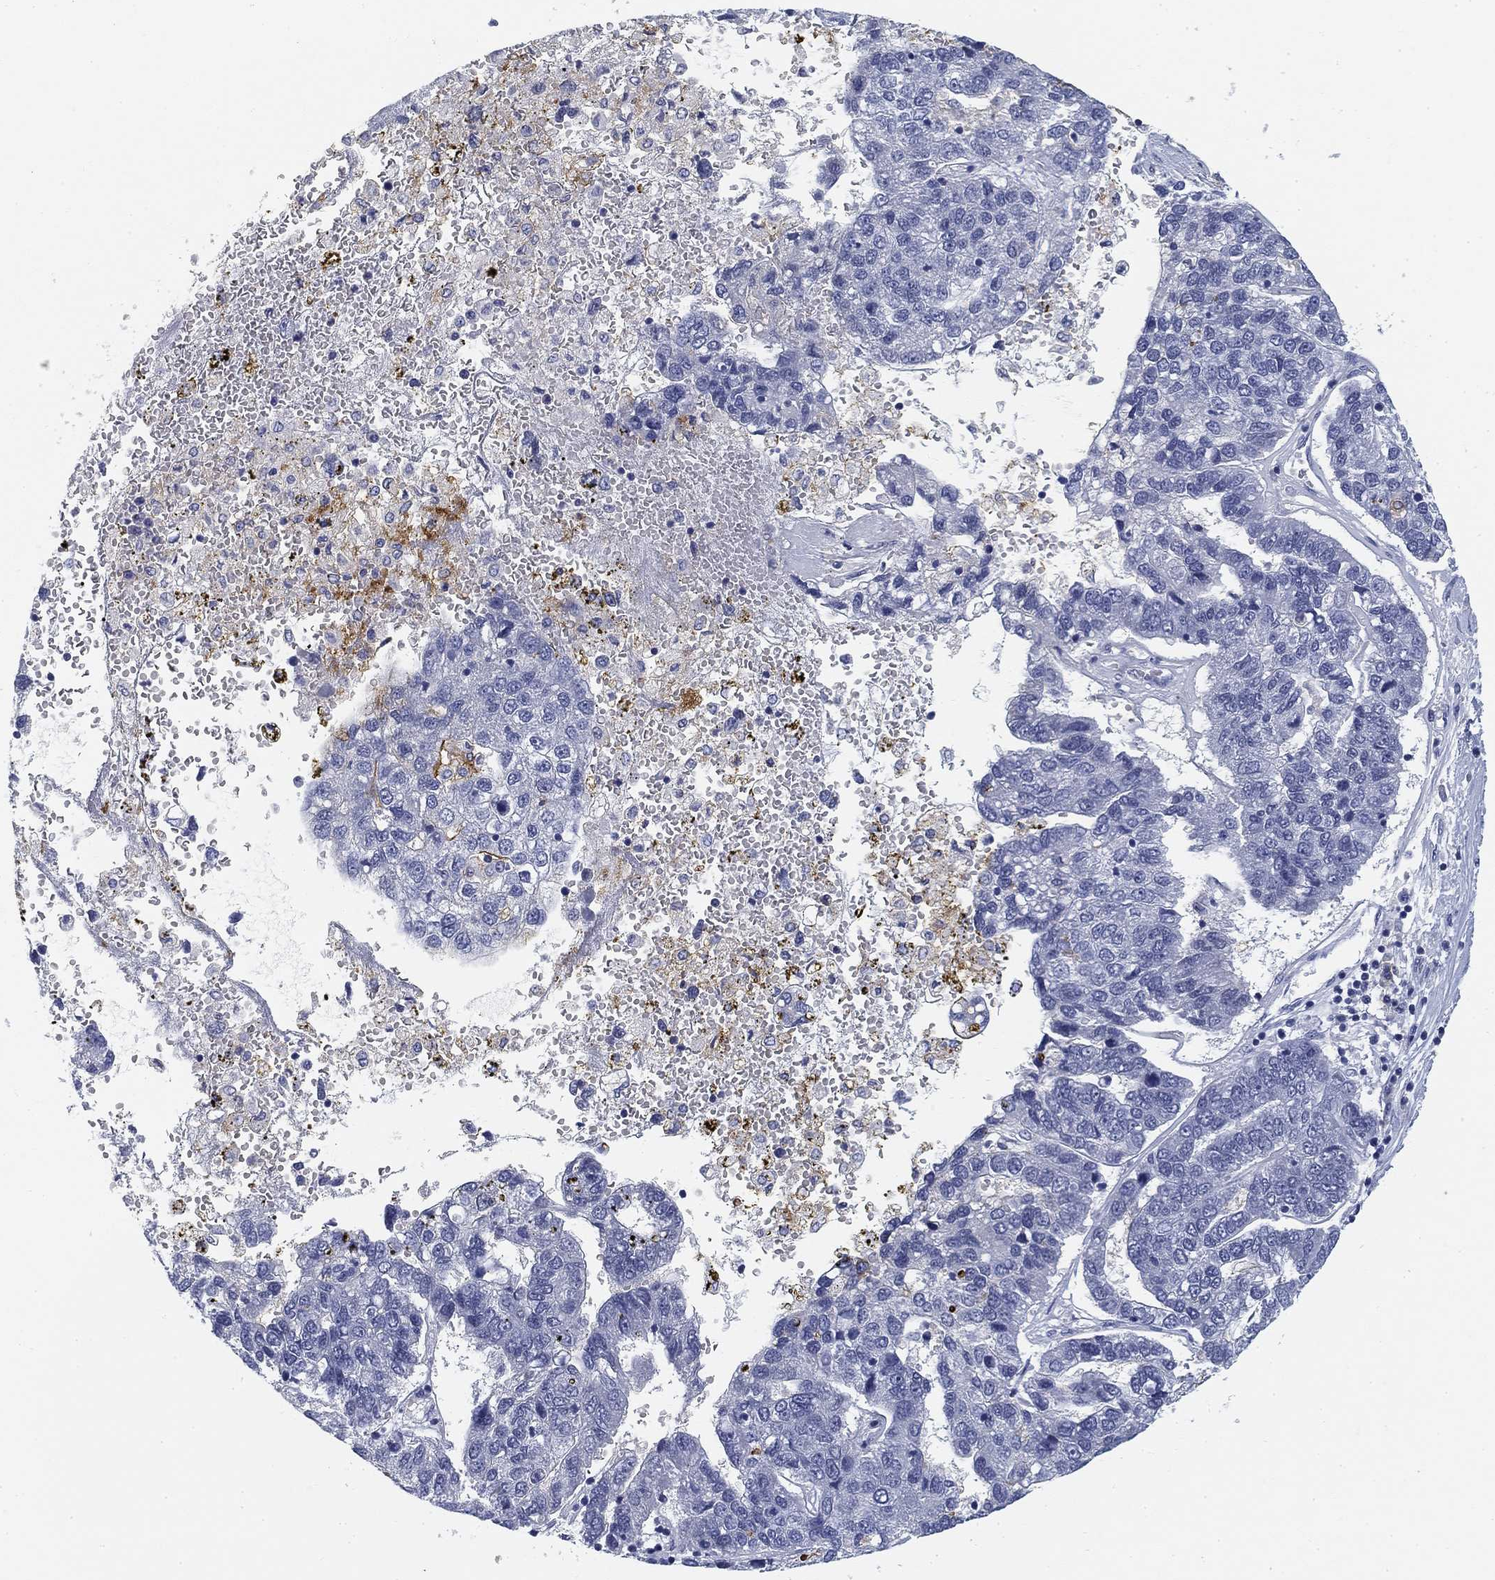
{"staining": {"intensity": "negative", "quantity": "none", "location": "none"}, "tissue": "pancreatic cancer", "cell_type": "Tumor cells", "image_type": "cancer", "snomed": [{"axis": "morphology", "description": "Adenocarcinoma, NOS"}, {"axis": "topography", "description": "Pancreas"}], "caption": "Image shows no protein positivity in tumor cells of pancreatic adenocarcinoma tissue.", "gene": "SLC2A5", "patient": {"sex": "female", "age": 61}}